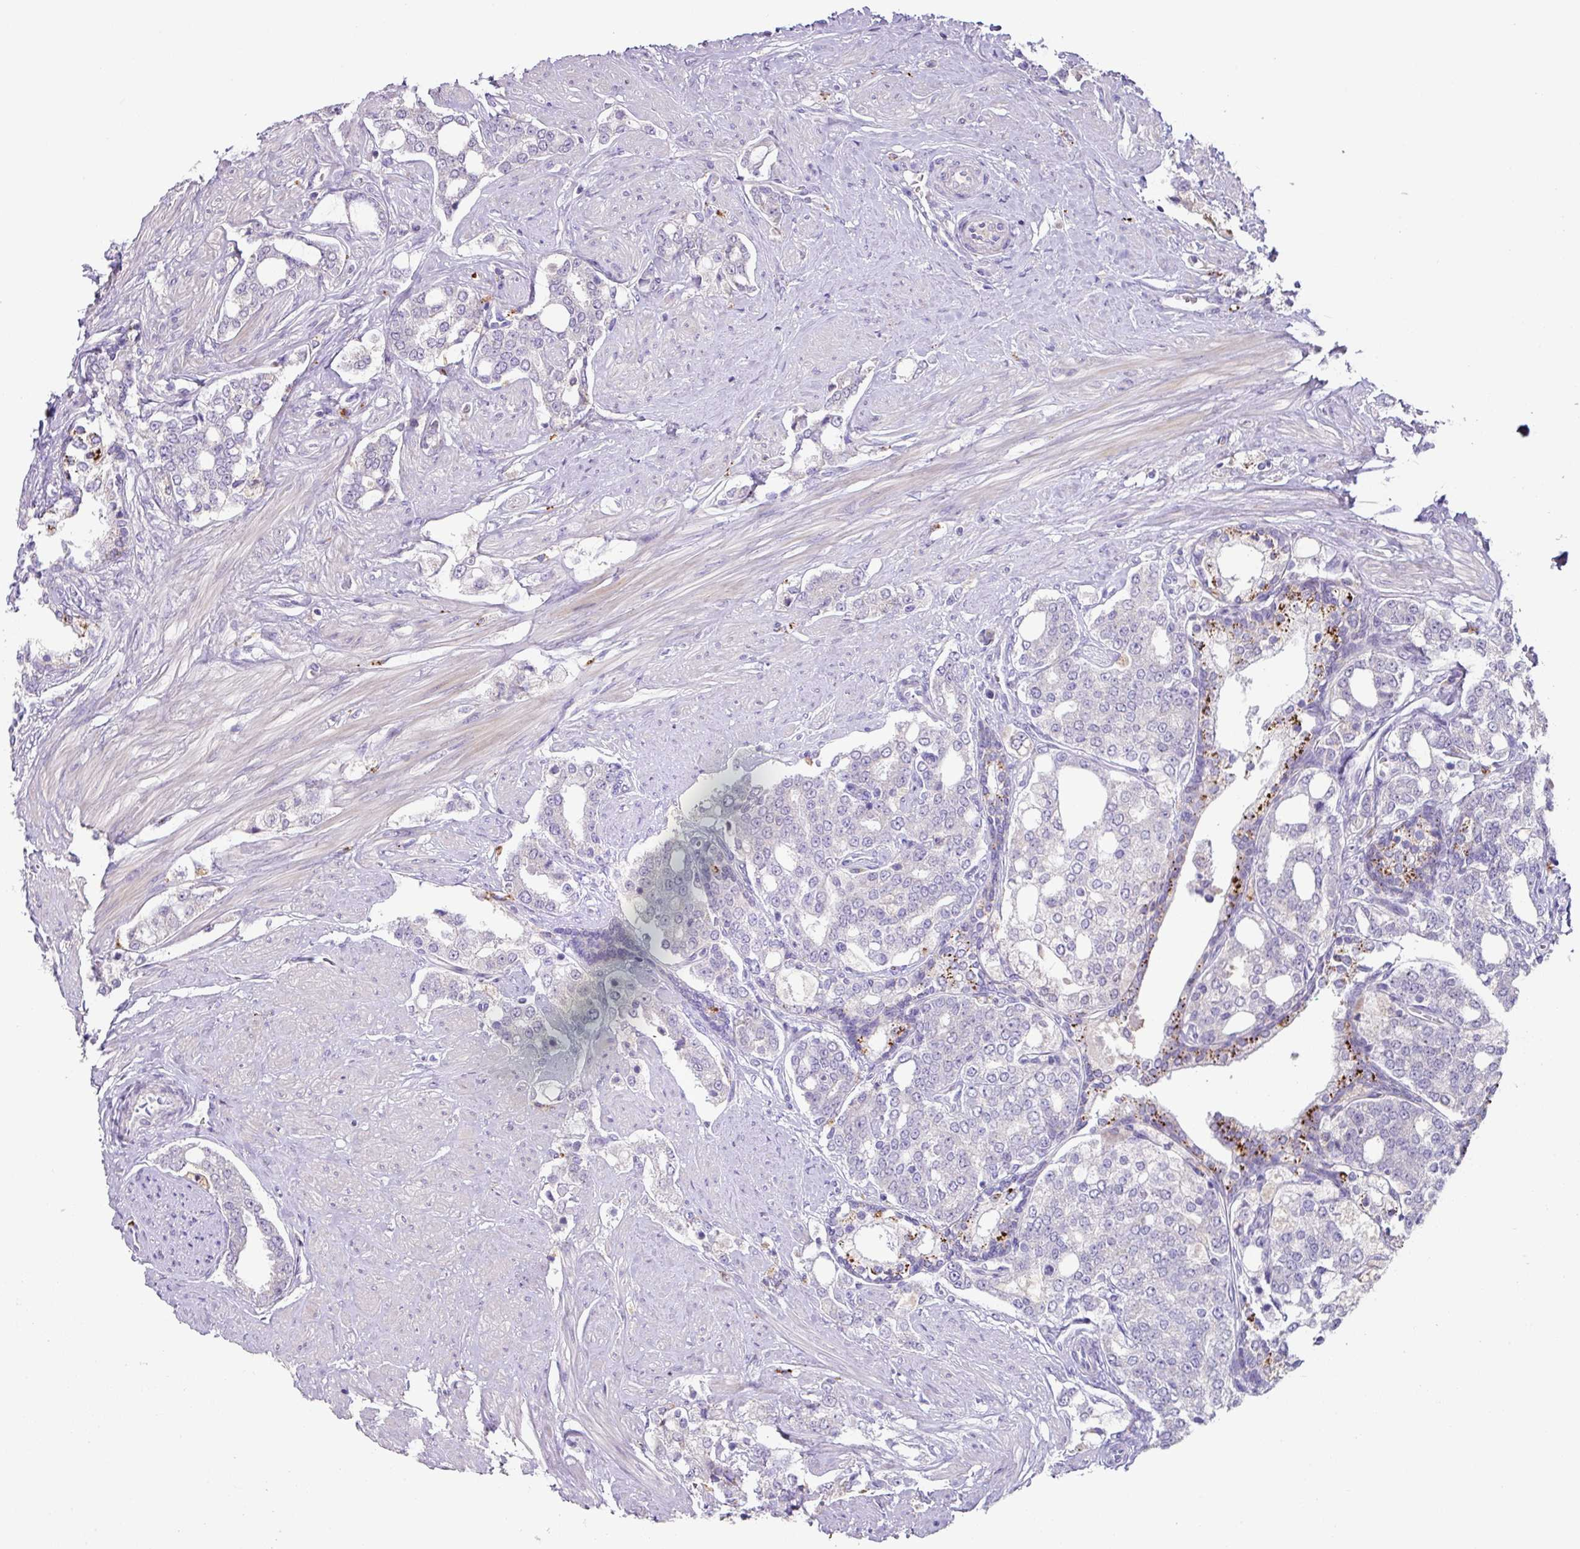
{"staining": {"intensity": "moderate", "quantity": "<25%", "location": "cytoplasmic/membranous"}, "tissue": "prostate cancer", "cell_type": "Tumor cells", "image_type": "cancer", "snomed": [{"axis": "morphology", "description": "Adenocarcinoma, High grade"}, {"axis": "topography", "description": "Prostate"}], "caption": "This photomicrograph reveals immunohistochemistry (IHC) staining of human prostate cancer, with low moderate cytoplasmic/membranous staining in approximately <25% of tumor cells.", "gene": "PLEKHH3", "patient": {"sex": "male", "age": 64}}